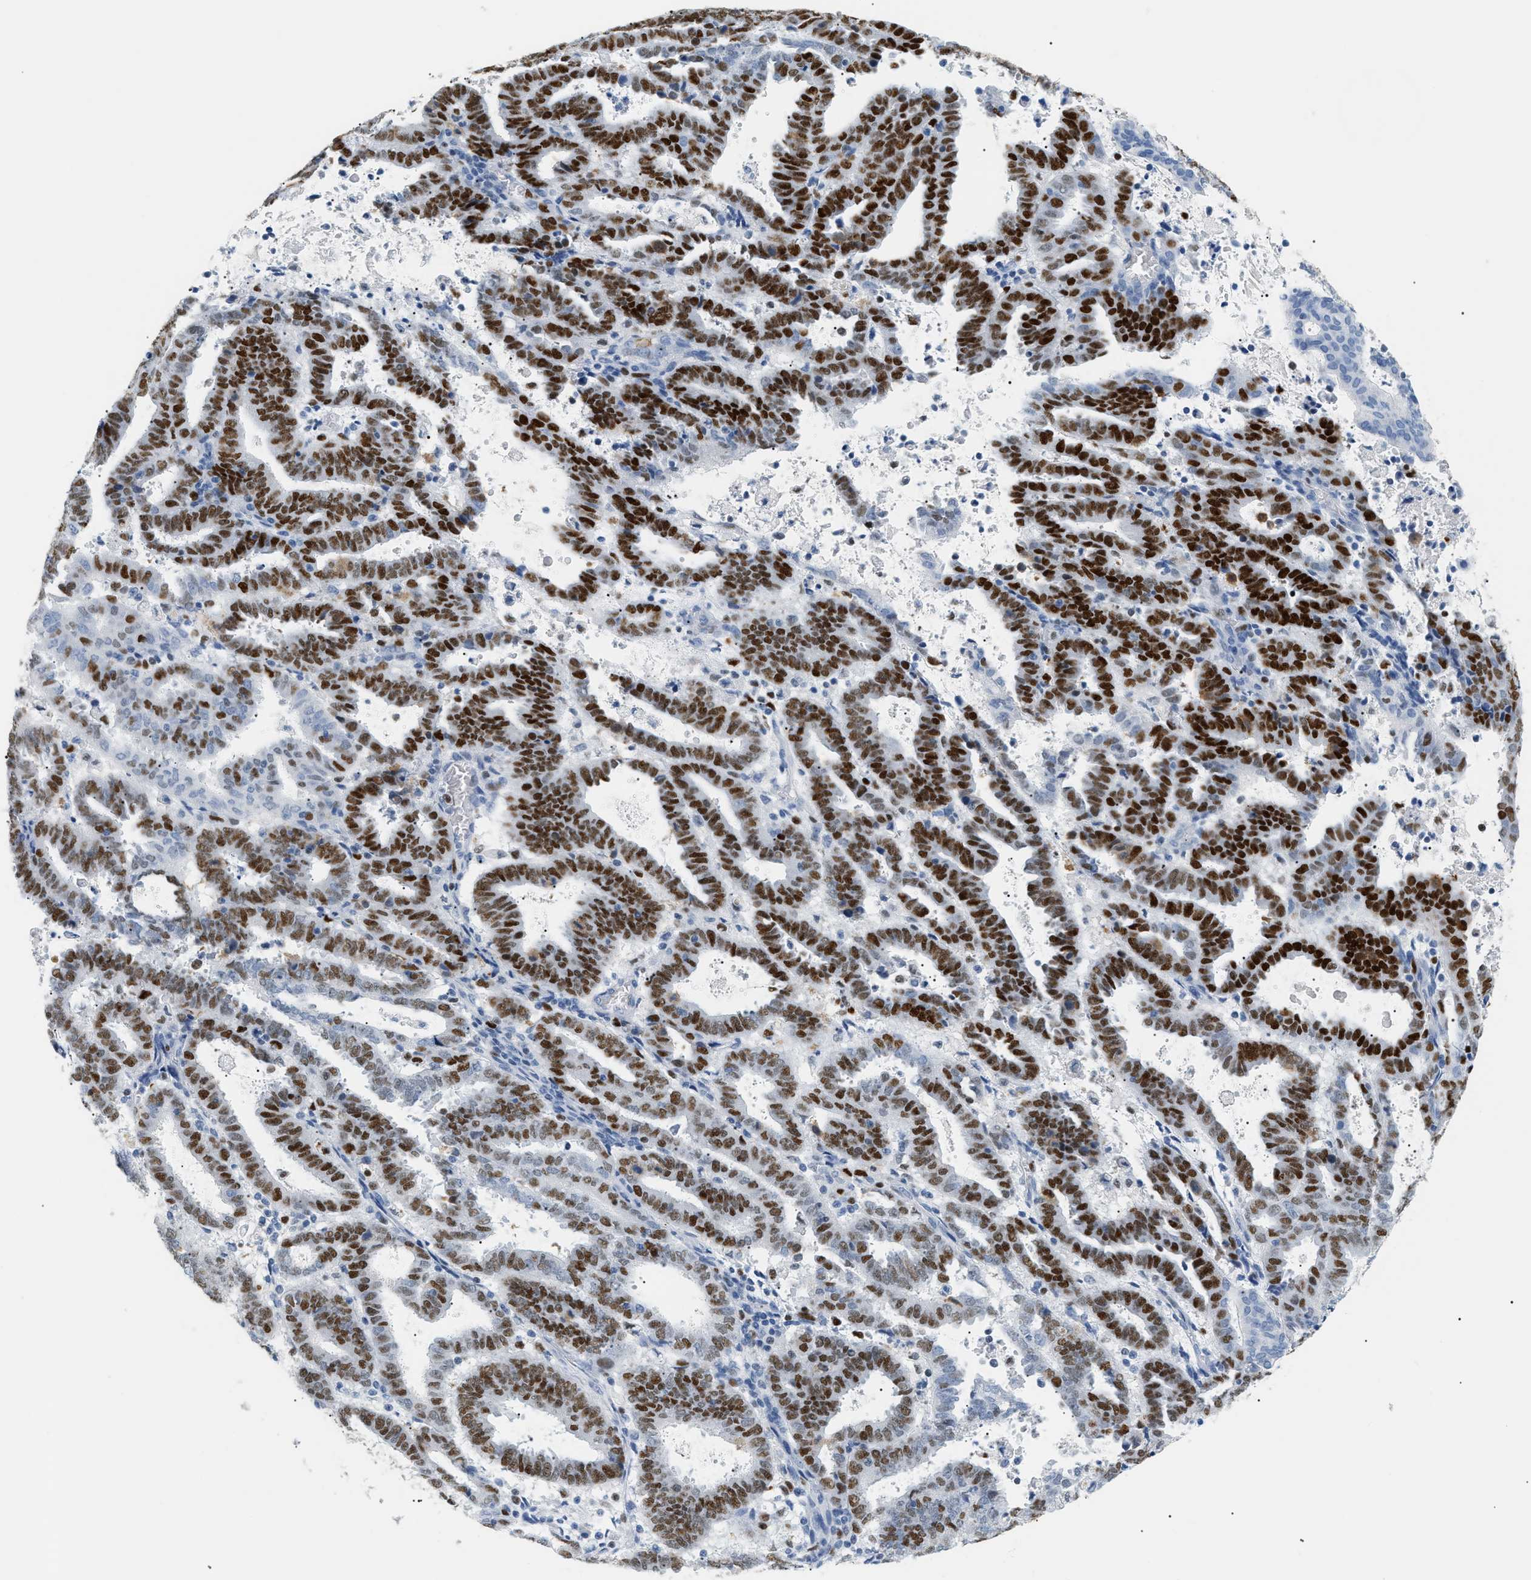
{"staining": {"intensity": "strong", "quantity": ">75%", "location": "nuclear"}, "tissue": "endometrial cancer", "cell_type": "Tumor cells", "image_type": "cancer", "snomed": [{"axis": "morphology", "description": "Adenocarcinoma, NOS"}, {"axis": "topography", "description": "Uterus"}], "caption": "Human endometrial cancer stained for a protein (brown) demonstrates strong nuclear positive expression in approximately >75% of tumor cells.", "gene": "MCM7", "patient": {"sex": "female", "age": 83}}